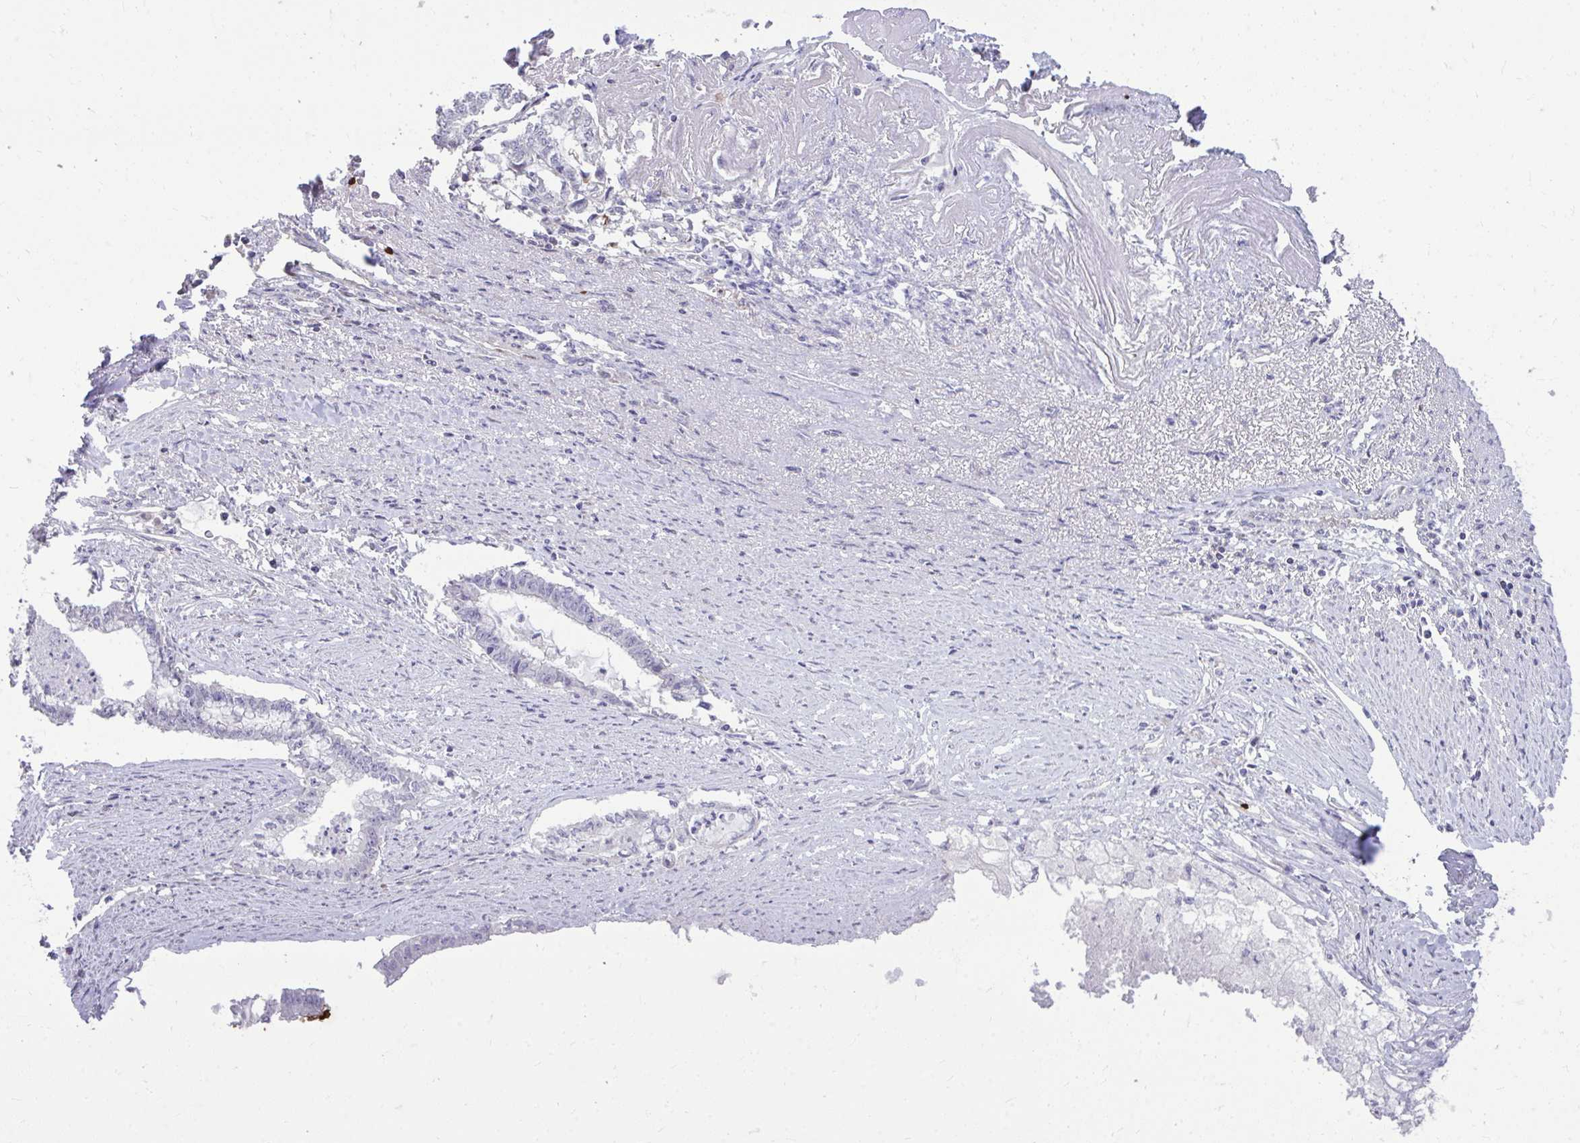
{"staining": {"intensity": "negative", "quantity": "none", "location": "none"}, "tissue": "endometrial cancer", "cell_type": "Tumor cells", "image_type": "cancer", "snomed": [{"axis": "morphology", "description": "Adenocarcinoma, NOS"}, {"axis": "topography", "description": "Endometrium"}], "caption": "Immunohistochemistry of human endometrial cancer reveals no staining in tumor cells. Brightfield microscopy of immunohistochemistry stained with DAB (3,3'-diaminobenzidine) (brown) and hematoxylin (blue), captured at high magnification.", "gene": "DLX4", "patient": {"sex": "female", "age": 79}}